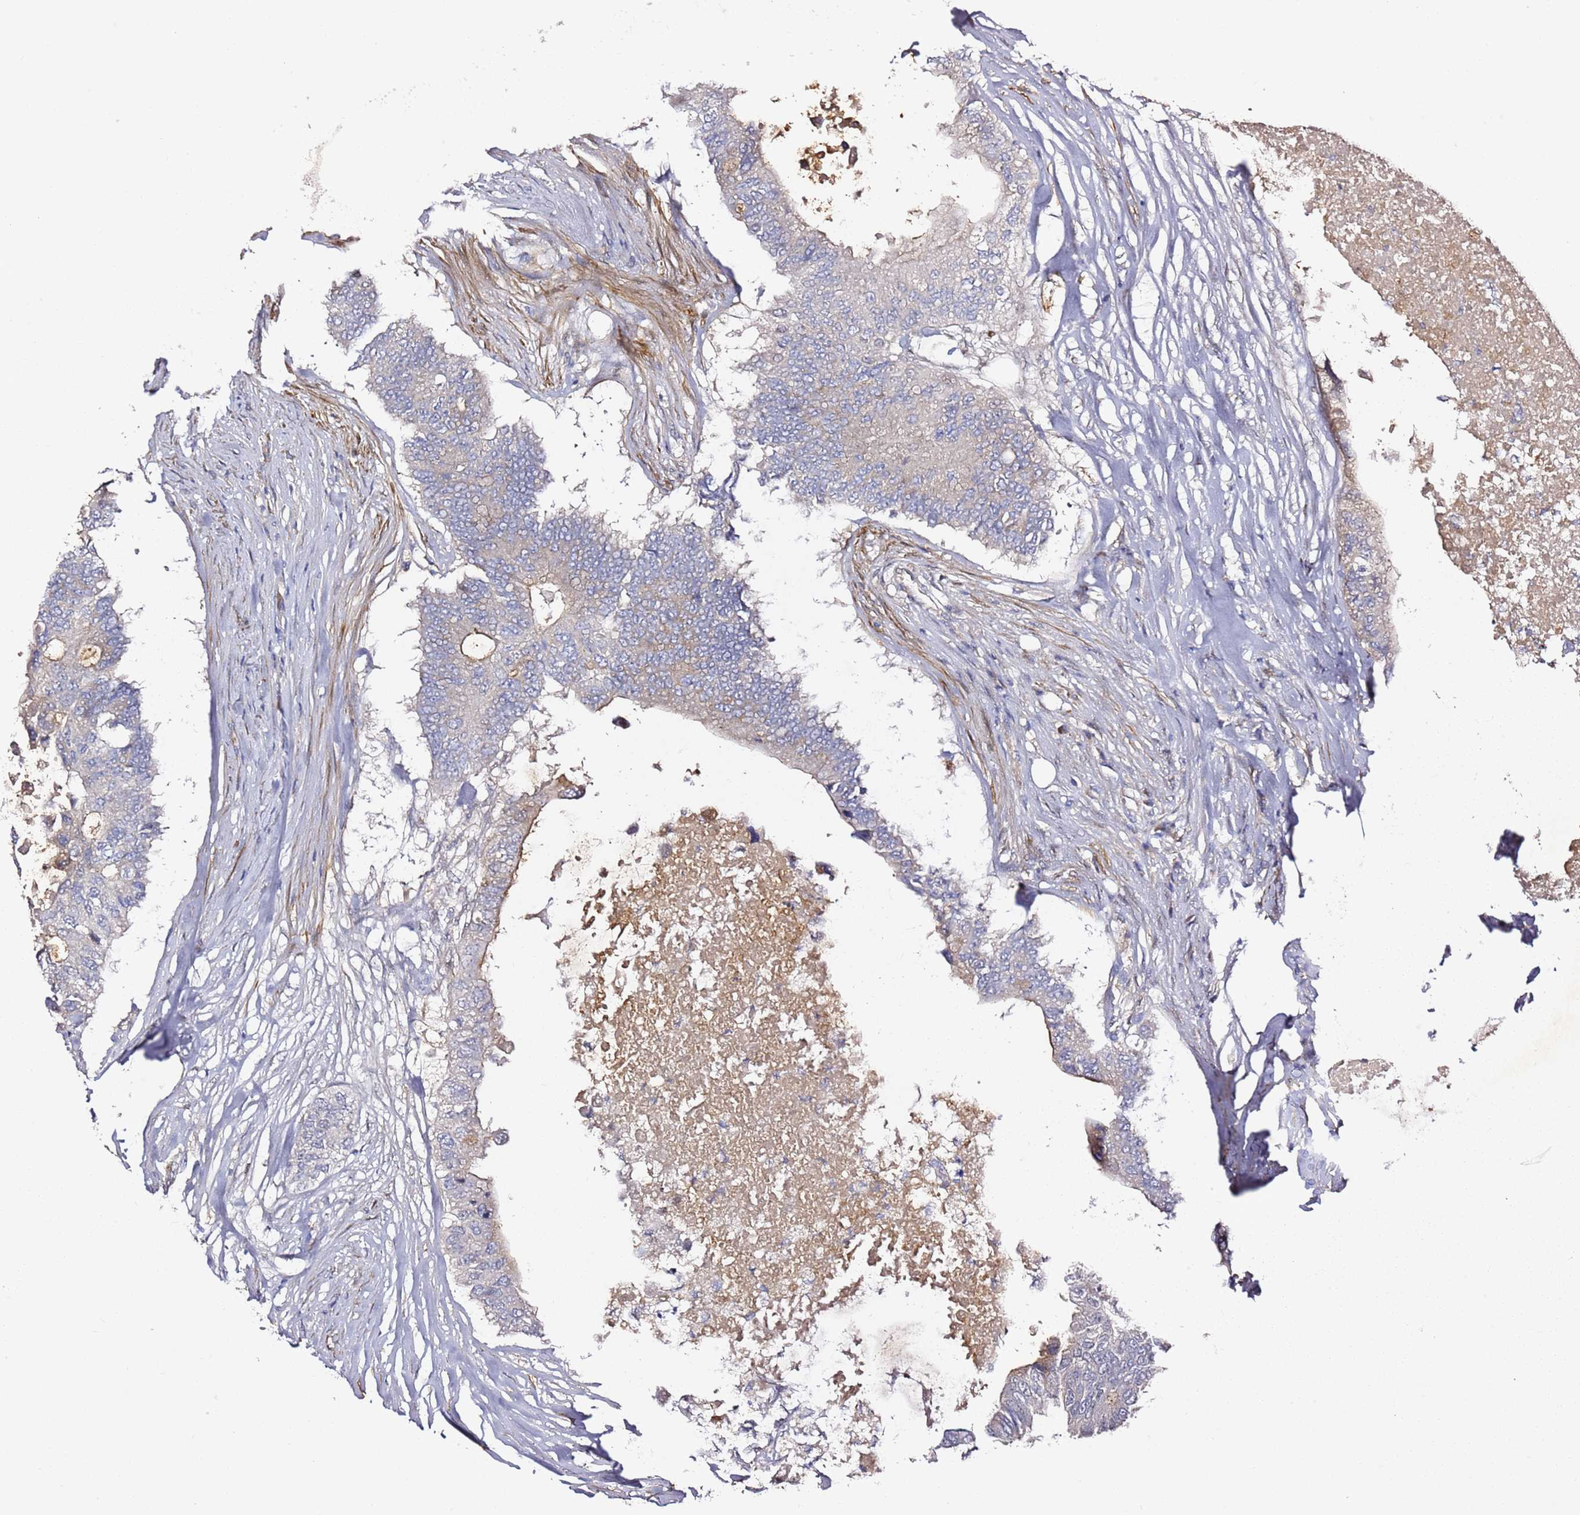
{"staining": {"intensity": "weak", "quantity": "<25%", "location": "cytoplasmic/membranous"}, "tissue": "colorectal cancer", "cell_type": "Tumor cells", "image_type": "cancer", "snomed": [{"axis": "morphology", "description": "Adenocarcinoma, NOS"}, {"axis": "topography", "description": "Colon"}], "caption": "An IHC micrograph of colorectal adenocarcinoma is shown. There is no staining in tumor cells of colorectal adenocarcinoma. The staining is performed using DAB (3,3'-diaminobenzidine) brown chromogen with nuclei counter-stained in using hematoxylin.", "gene": "EPS8L1", "patient": {"sex": "male", "age": 71}}